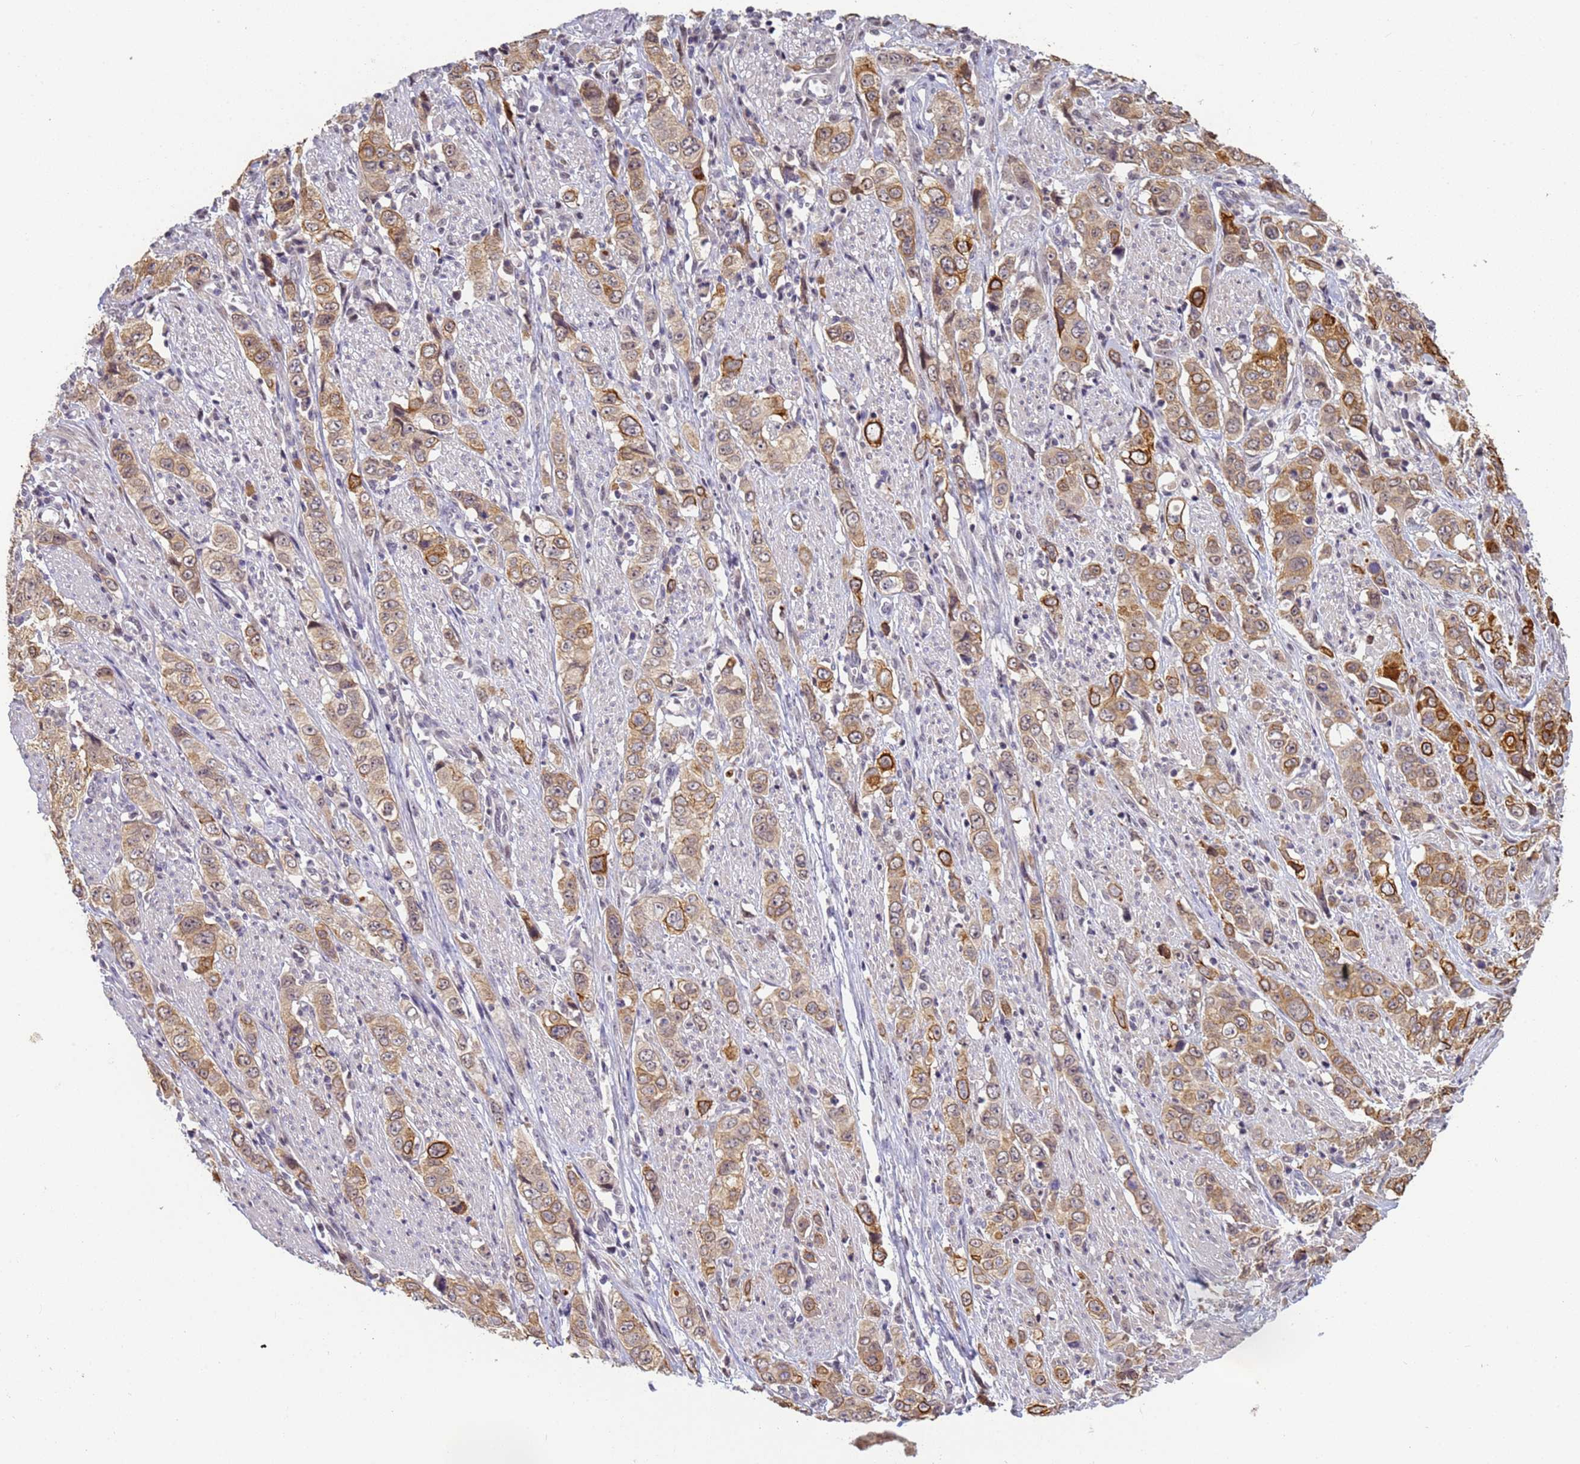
{"staining": {"intensity": "strong", "quantity": ">75%", "location": "cytoplasmic/membranous"}, "tissue": "stomach cancer", "cell_type": "Tumor cells", "image_type": "cancer", "snomed": [{"axis": "morphology", "description": "Adenocarcinoma, NOS"}, {"axis": "topography", "description": "Stomach, upper"}], "caption": "Immunohistochemistry (IHC) (DAB) staining of human stomach cancer (adenocarcinoma) displays strong cytoplasmic/membranous protein expression in approximately >75% of tumor cells.", "gene": "VWA3A", "patient": {"sex": "male", "age": 62}}